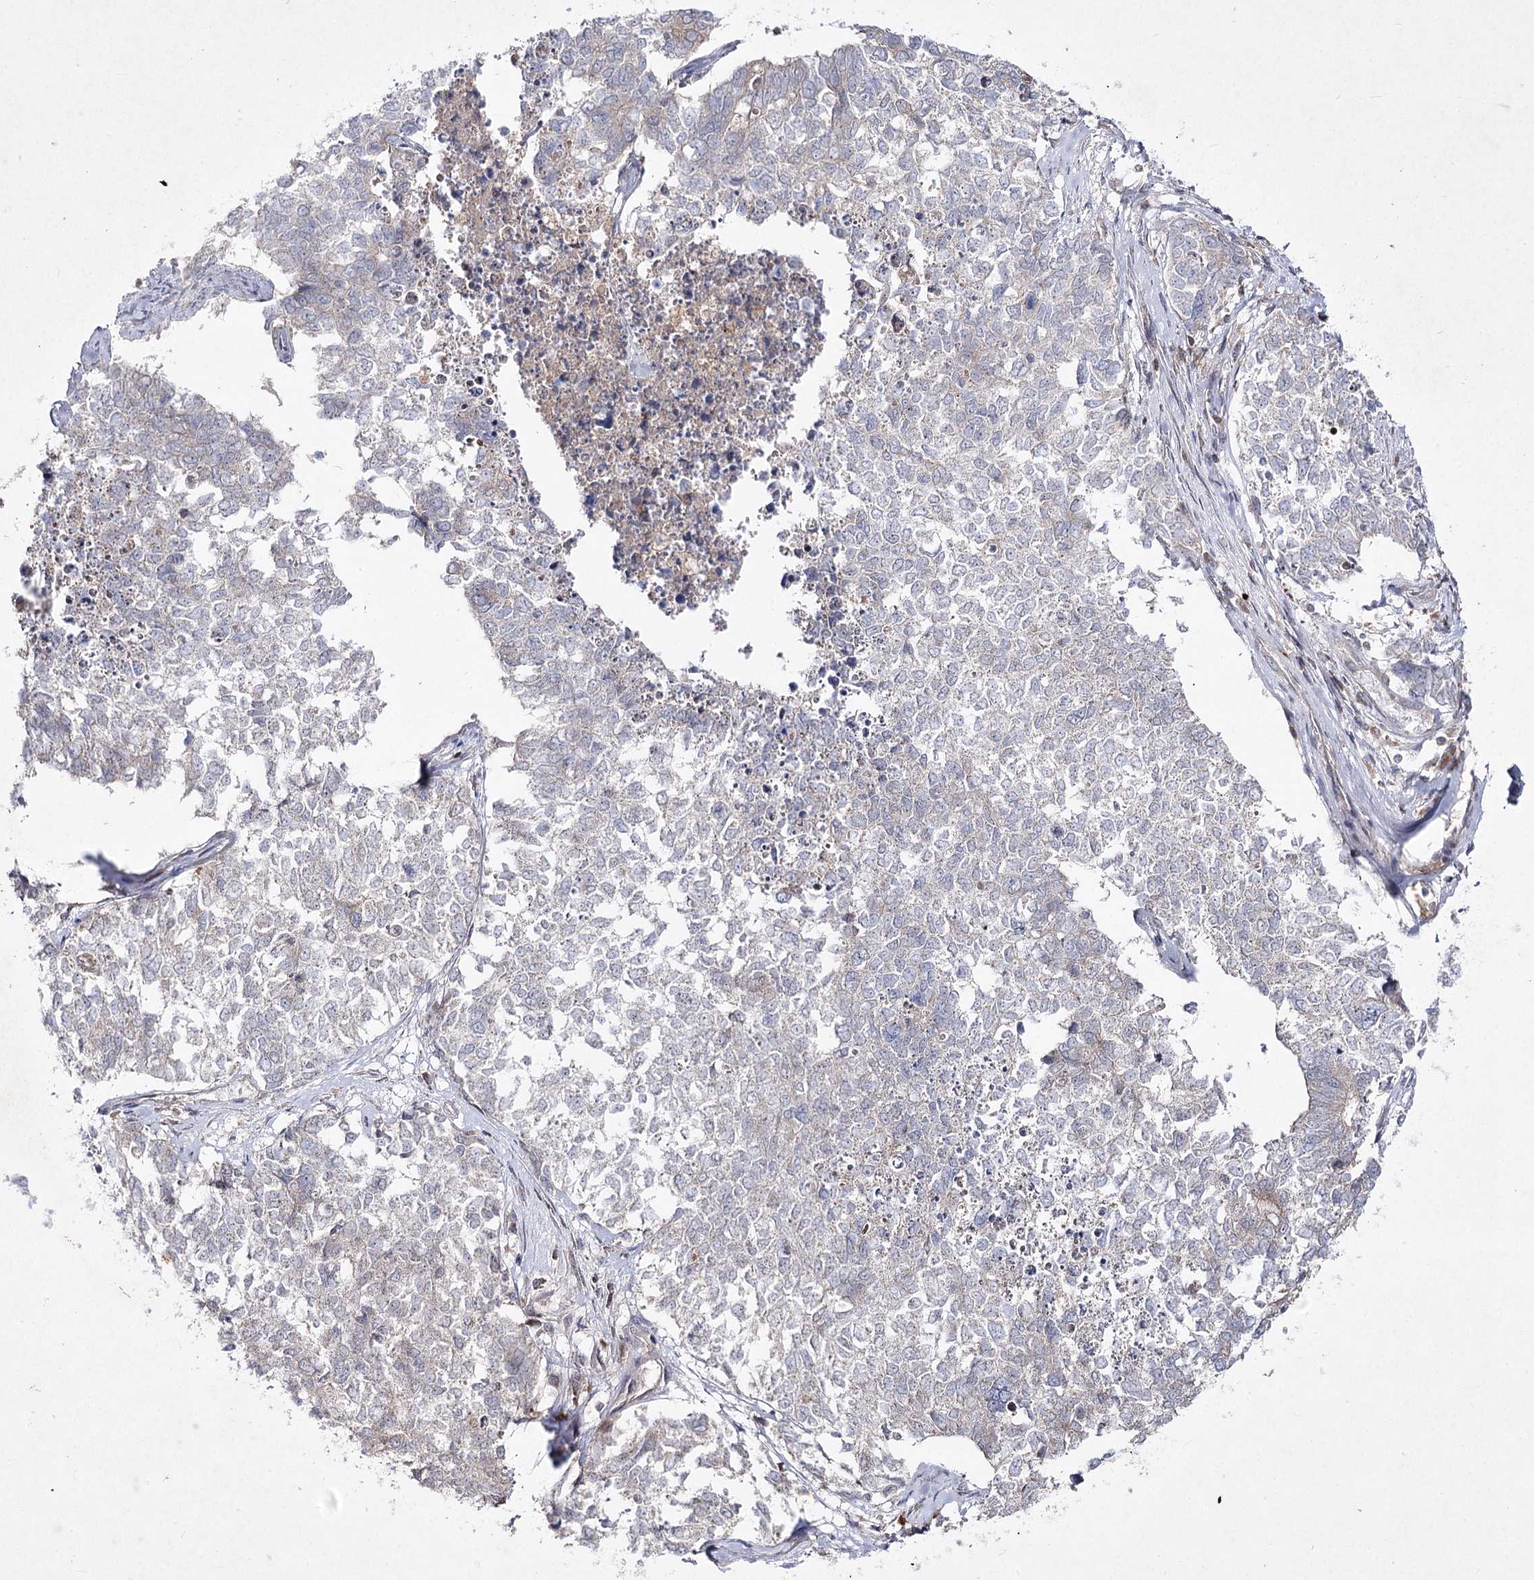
{"staining": {"intensity": "negative", "quantity": "none", "location": "none"}, "tissue": "cervical cancer", "cell_type": "Tumor cells", "image_type": "cancer", "snomed": [{"axis": "morphology", "description": "Squamous cell carcinoma, NOS"}, {"axis": "topography", "description": "Cervix"}], "caption": "Cervical squamous cell carcinoma was stained to show a protein in brown. There is no significant positivity in tumor cells.", "gene": "CIB2", "patient": {"sex": "female", "age": 63}}